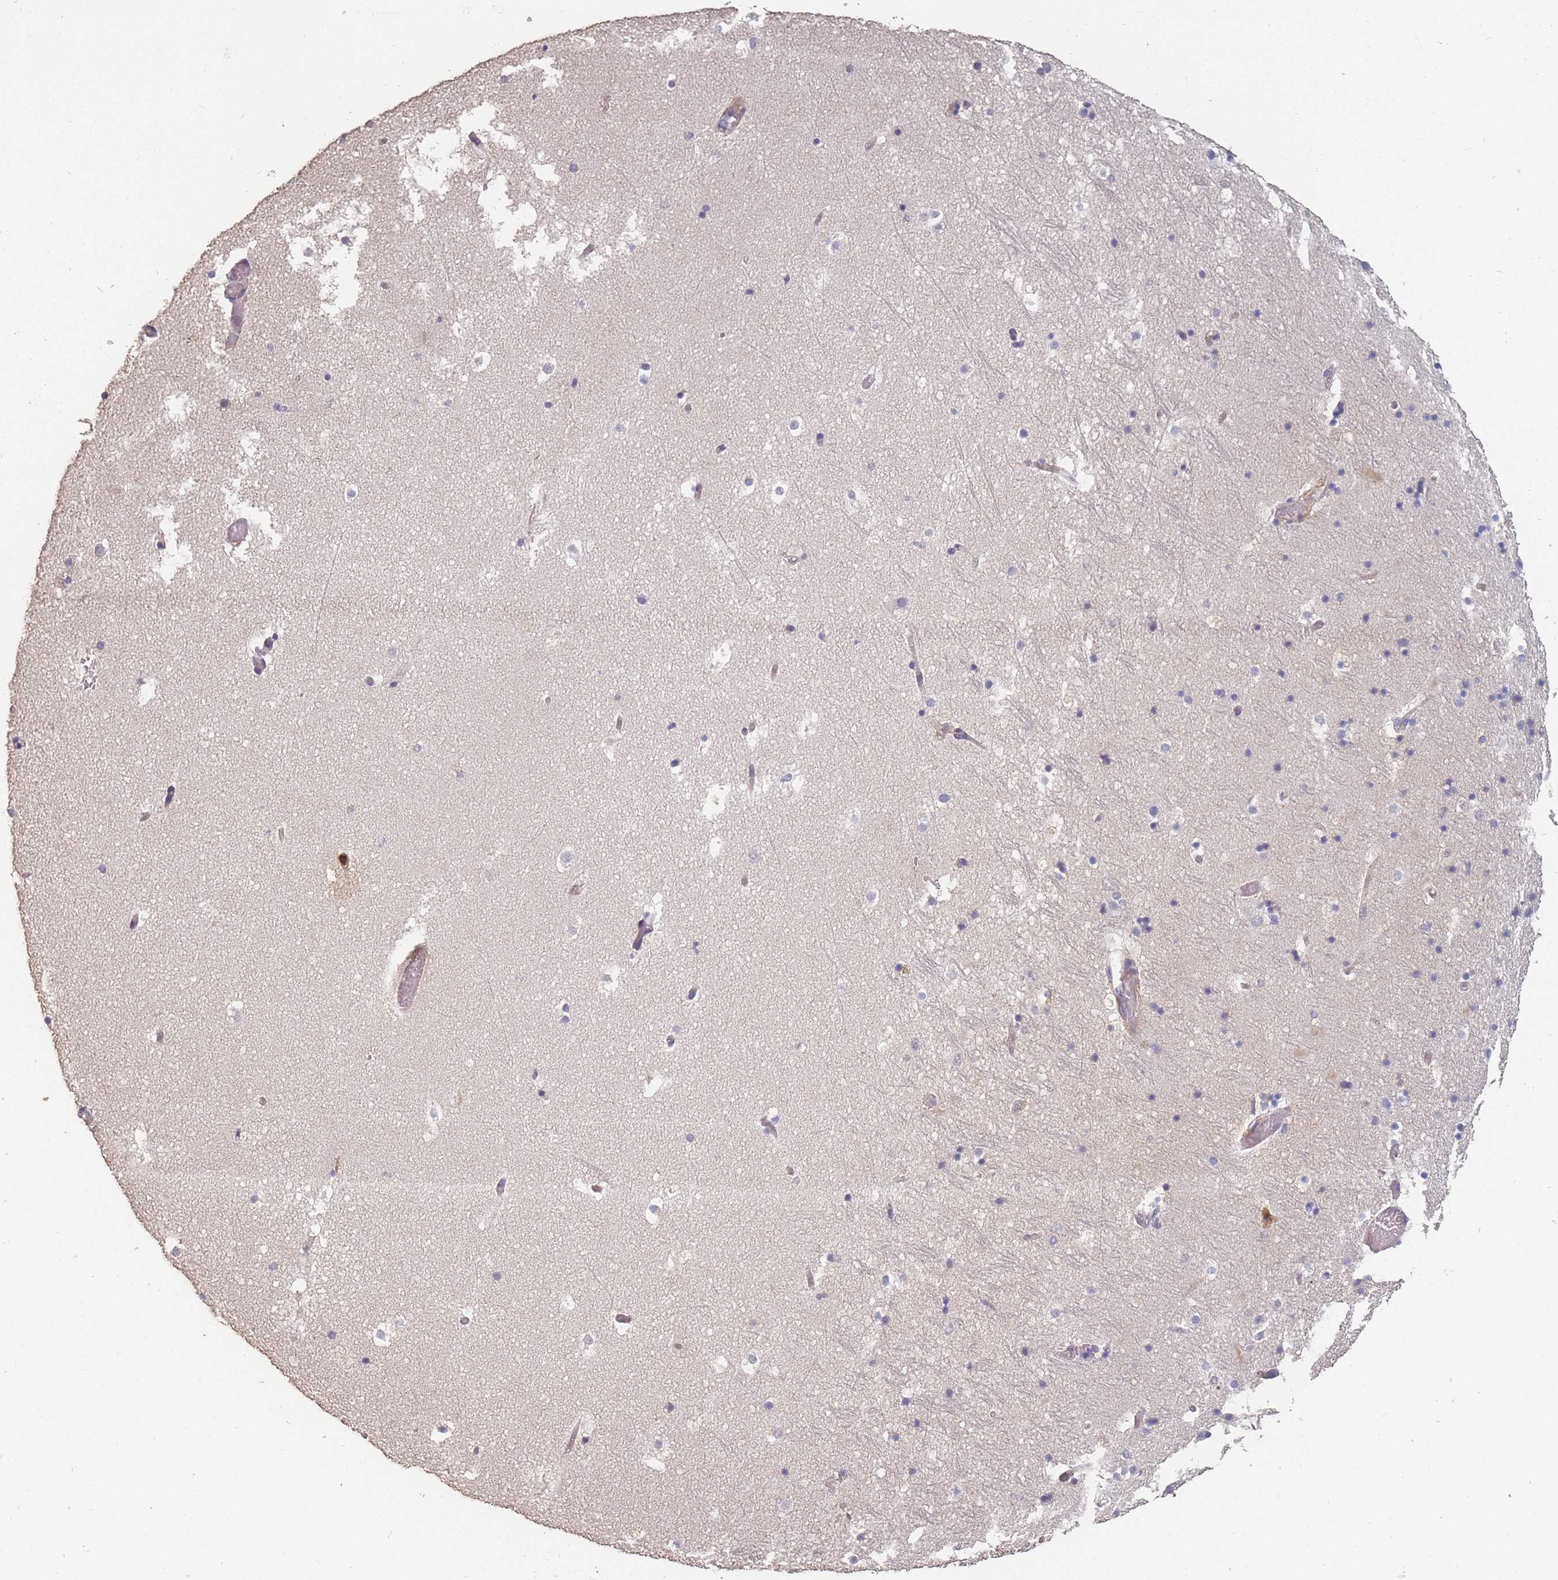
{"staining": {"intensity": "negative", "quantity": "none", "location": "none"}, "tissue": "hippocampus", "cell_type": "Glial cells", "image_type": "normal", "snomed": [{"axis": "morphology", "description": "Normal tissue, NOS"}, {"axis": "topography", "description": "Hippocampus"}], "caption": "A micrograph of hippocampus stained for a protein displays no brown staining in glial cells.", "gene": "BST1", "patient": {"sex": "female", "age": 52}}